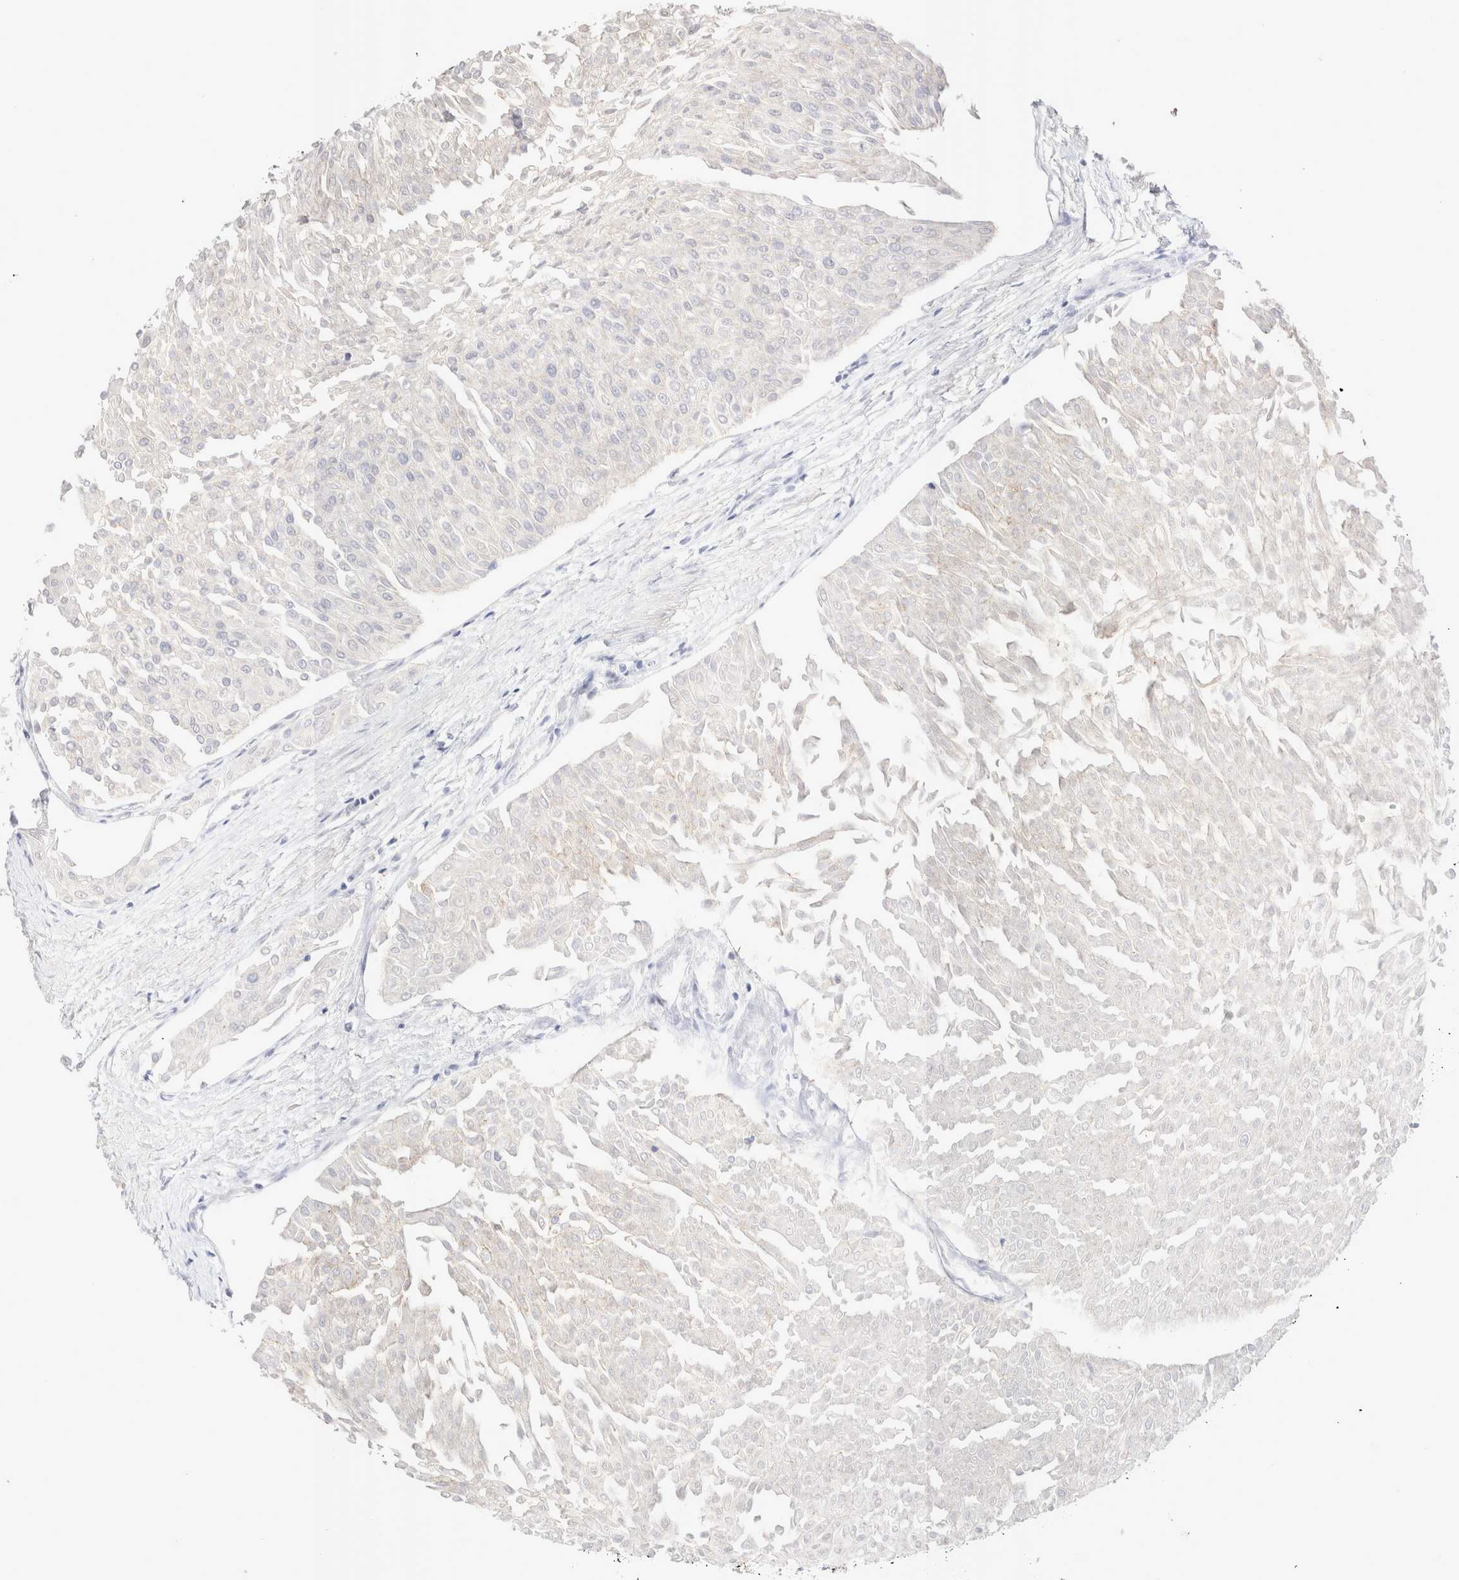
{"staining": {"intensity": "negative", "quantity": "none", "location": "none"}, "tissue": "urothelial cancer", "cell_type": "Tumor cells", "image_type": "cancer", "snomed": [{"axis": "morphology", "description": "Urothelial carcinoma, Low grade"}, {"axis": "topography", "description": "Urinary bladder"}], "caption": "This is a histopathology image of immunohistochemistry (IHC) staining of urothelial cancer, which shows no positivity in tumor cells.", "gene": "EPCAM", "patient": {"sex": "male", "age": 67}}